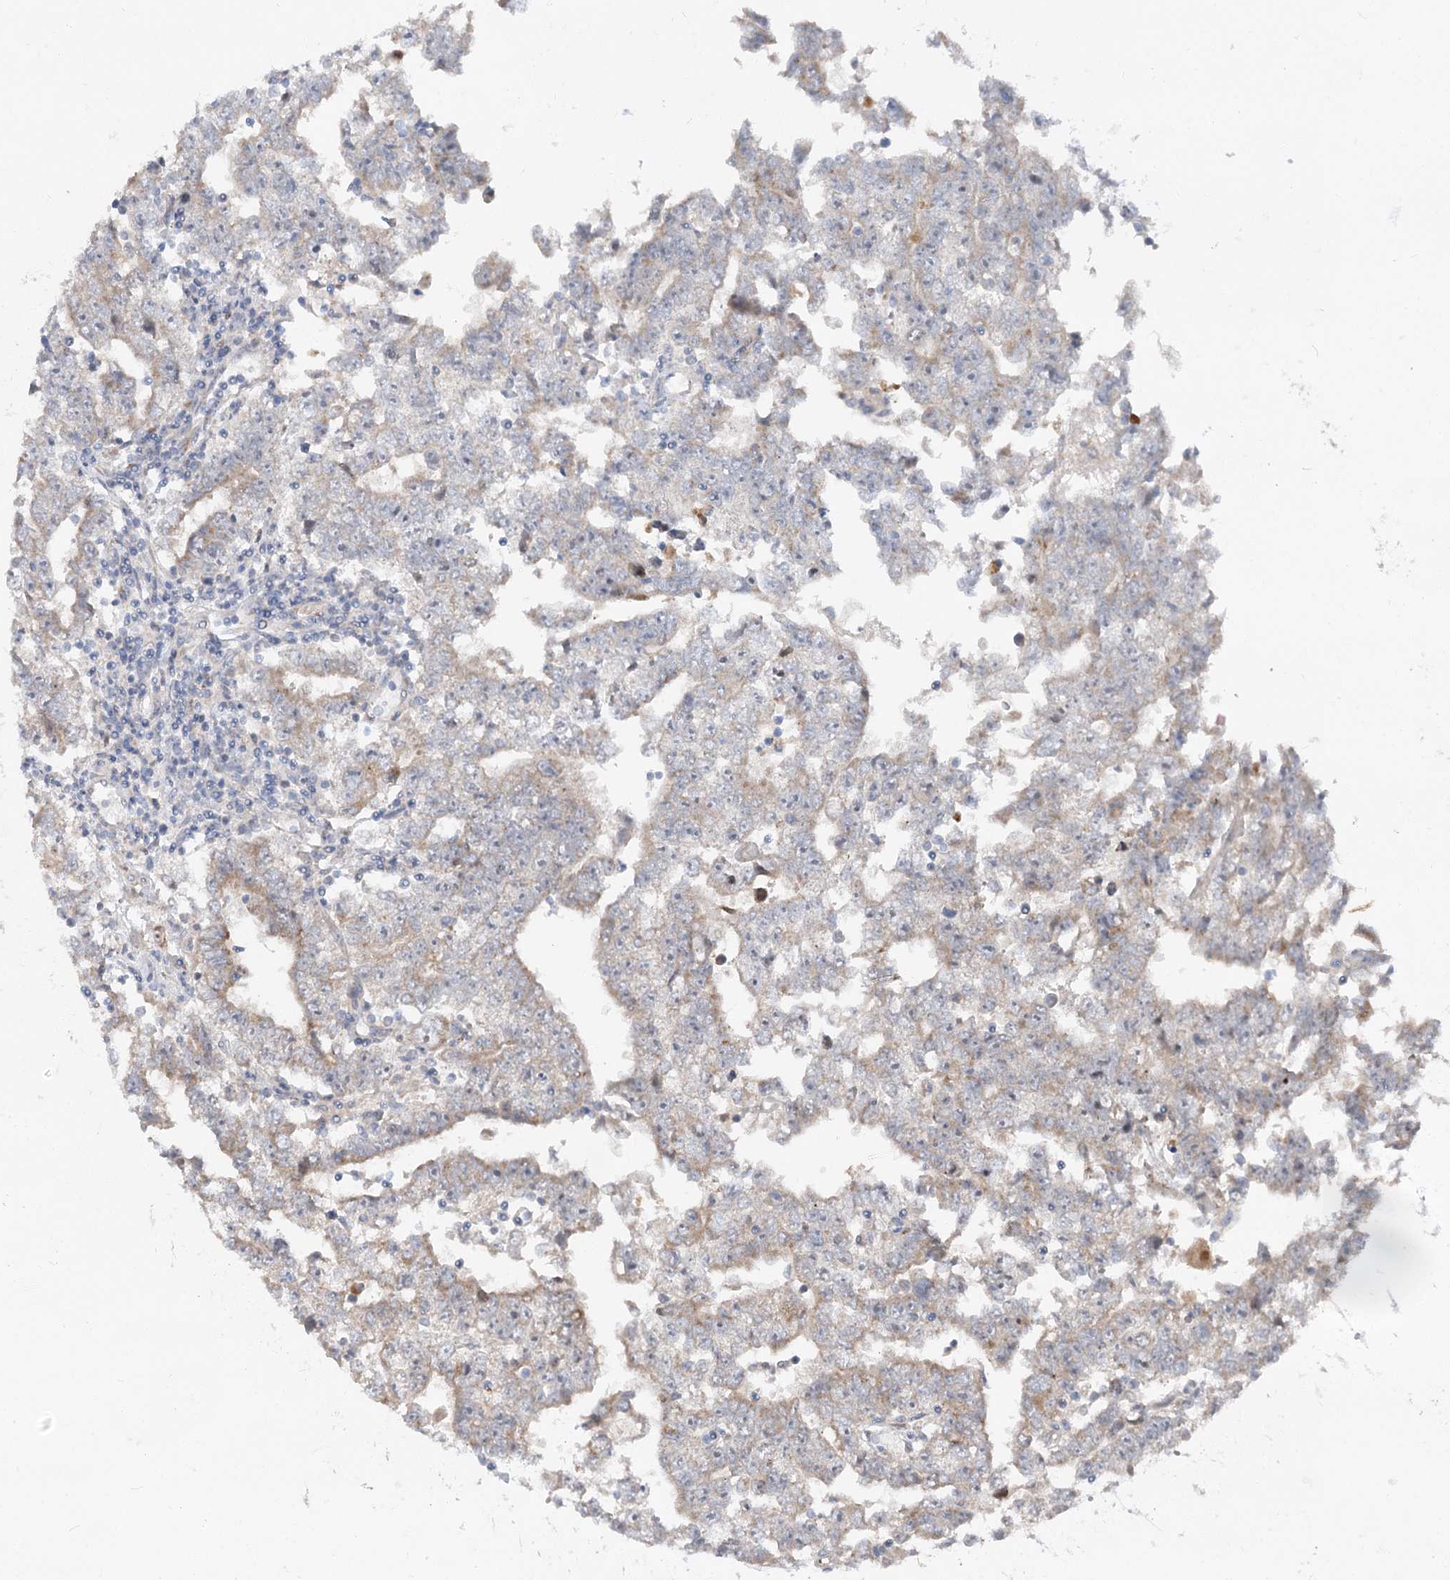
{"staining": {"intensity": "weak", "quantity": "25%-75%", "location": "cytoplasmic/membranous"}, "tissue": "testis cancer", "cell_type": "Tumor cells", "image_type": "cancer", "snomed": [{"axis": "morphology", "description": "Carcinoma, Embryonal, NOS"}, {"axis": "topography", "description": "Testis"}], "caption": "Testis cancer tissue displays weak cytoplasmic/membranous staining in approximately 25%-75% of tumor cells", "gene": "FGF19", "patient": {"sex": "male", "age": 25}}